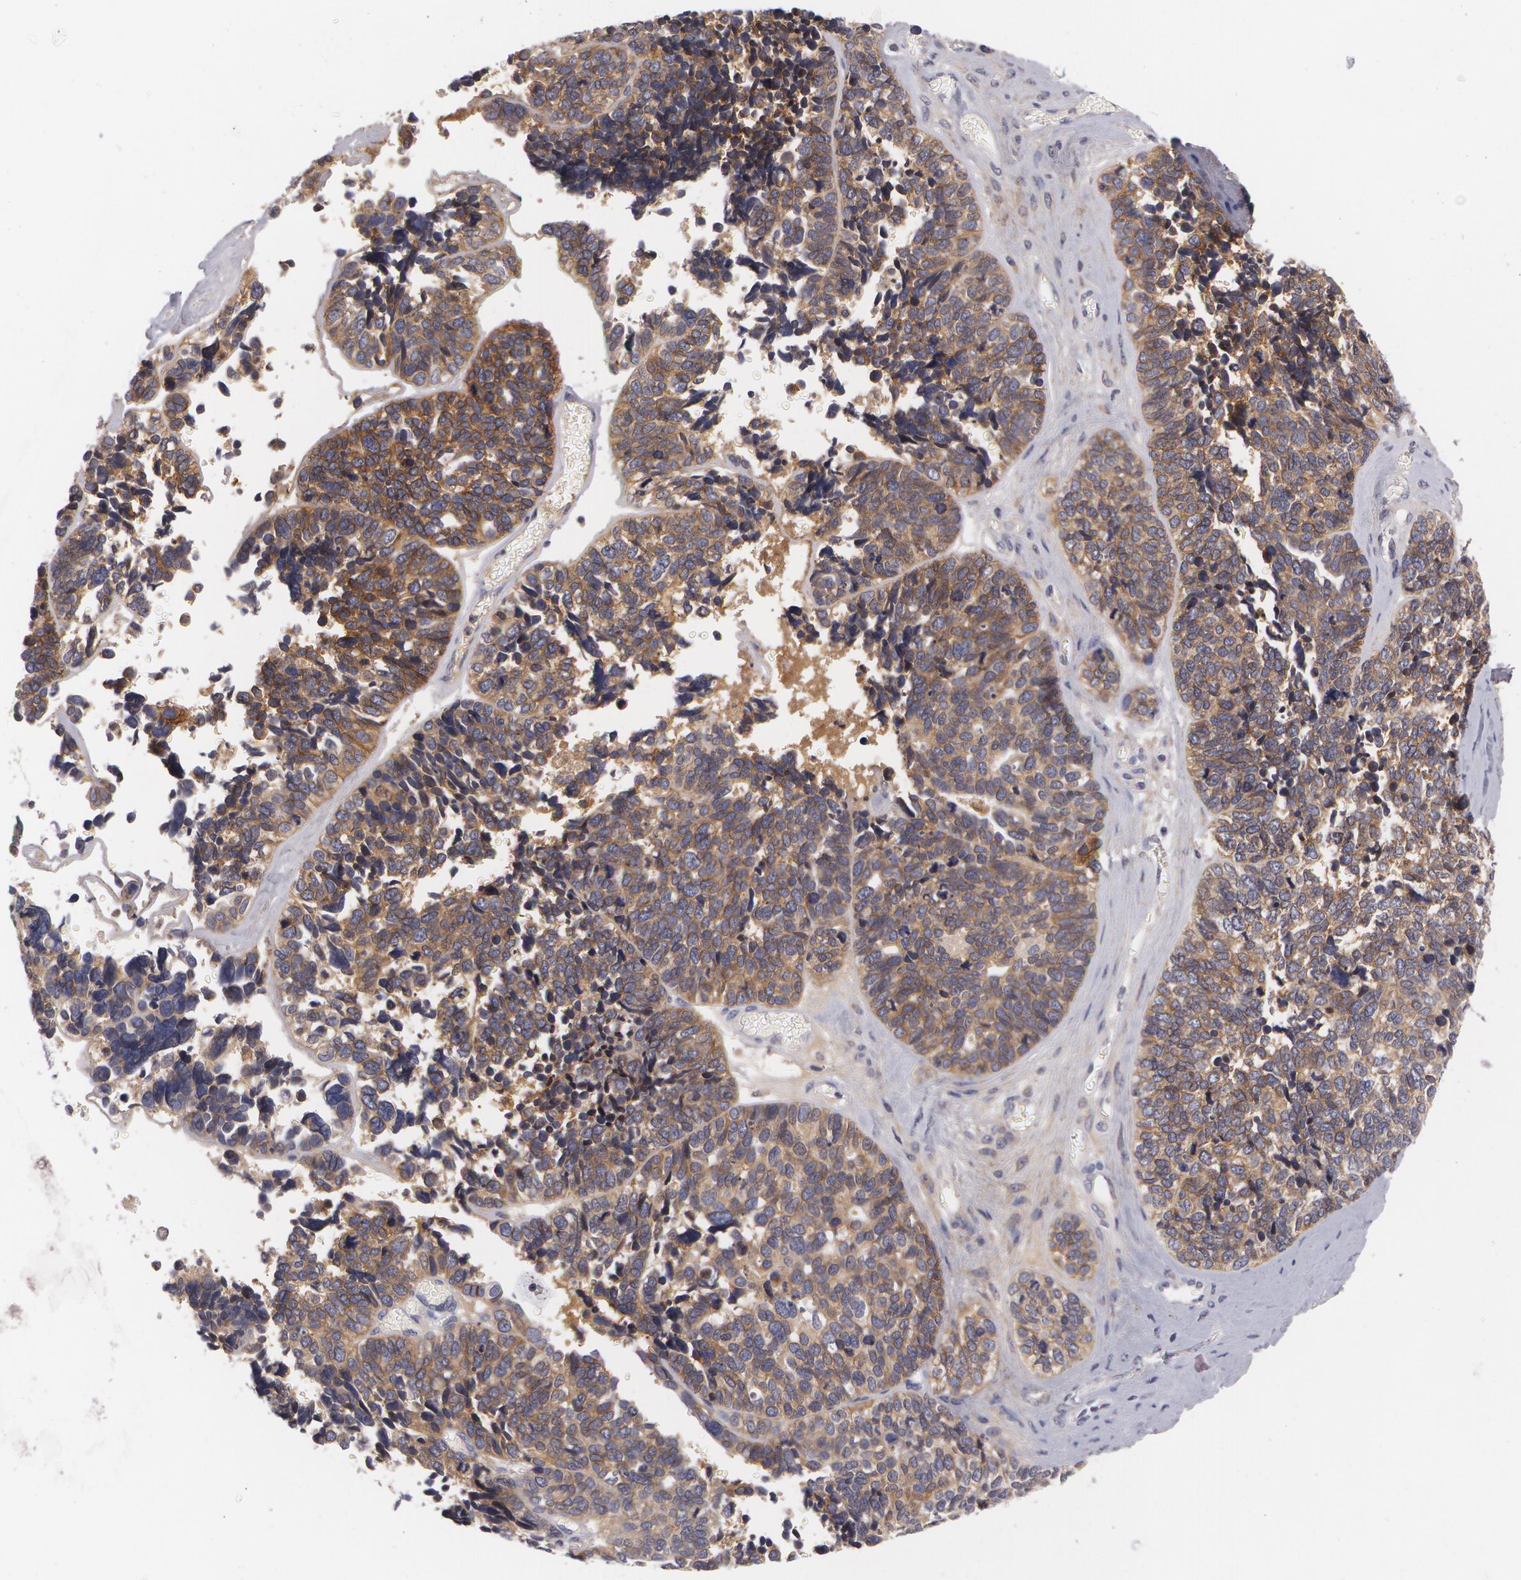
{"staining": {"intensity": "strong", "quantity": ">75%", "location": "cytoplasmic/membranous"}, "tissue": "ovarian cancer", "cell_type": "Tumor cells", "image_type": "cancer", "snomed": [{"axis": "morphology", "description": "Cystadenocarcinoma, serous, NOS"}, {"axis": "topography", "description": "Ovary"}], "caption": "There is high levels of strong cytoplasmic/membranous expression in tumor cells of ovarian cancer (serous cystadenocarcinoma), as demonstrated by immunohistochemical staining (brown color).", "gene": "CASK", "patient": {"sex": "female", "age": 77}}